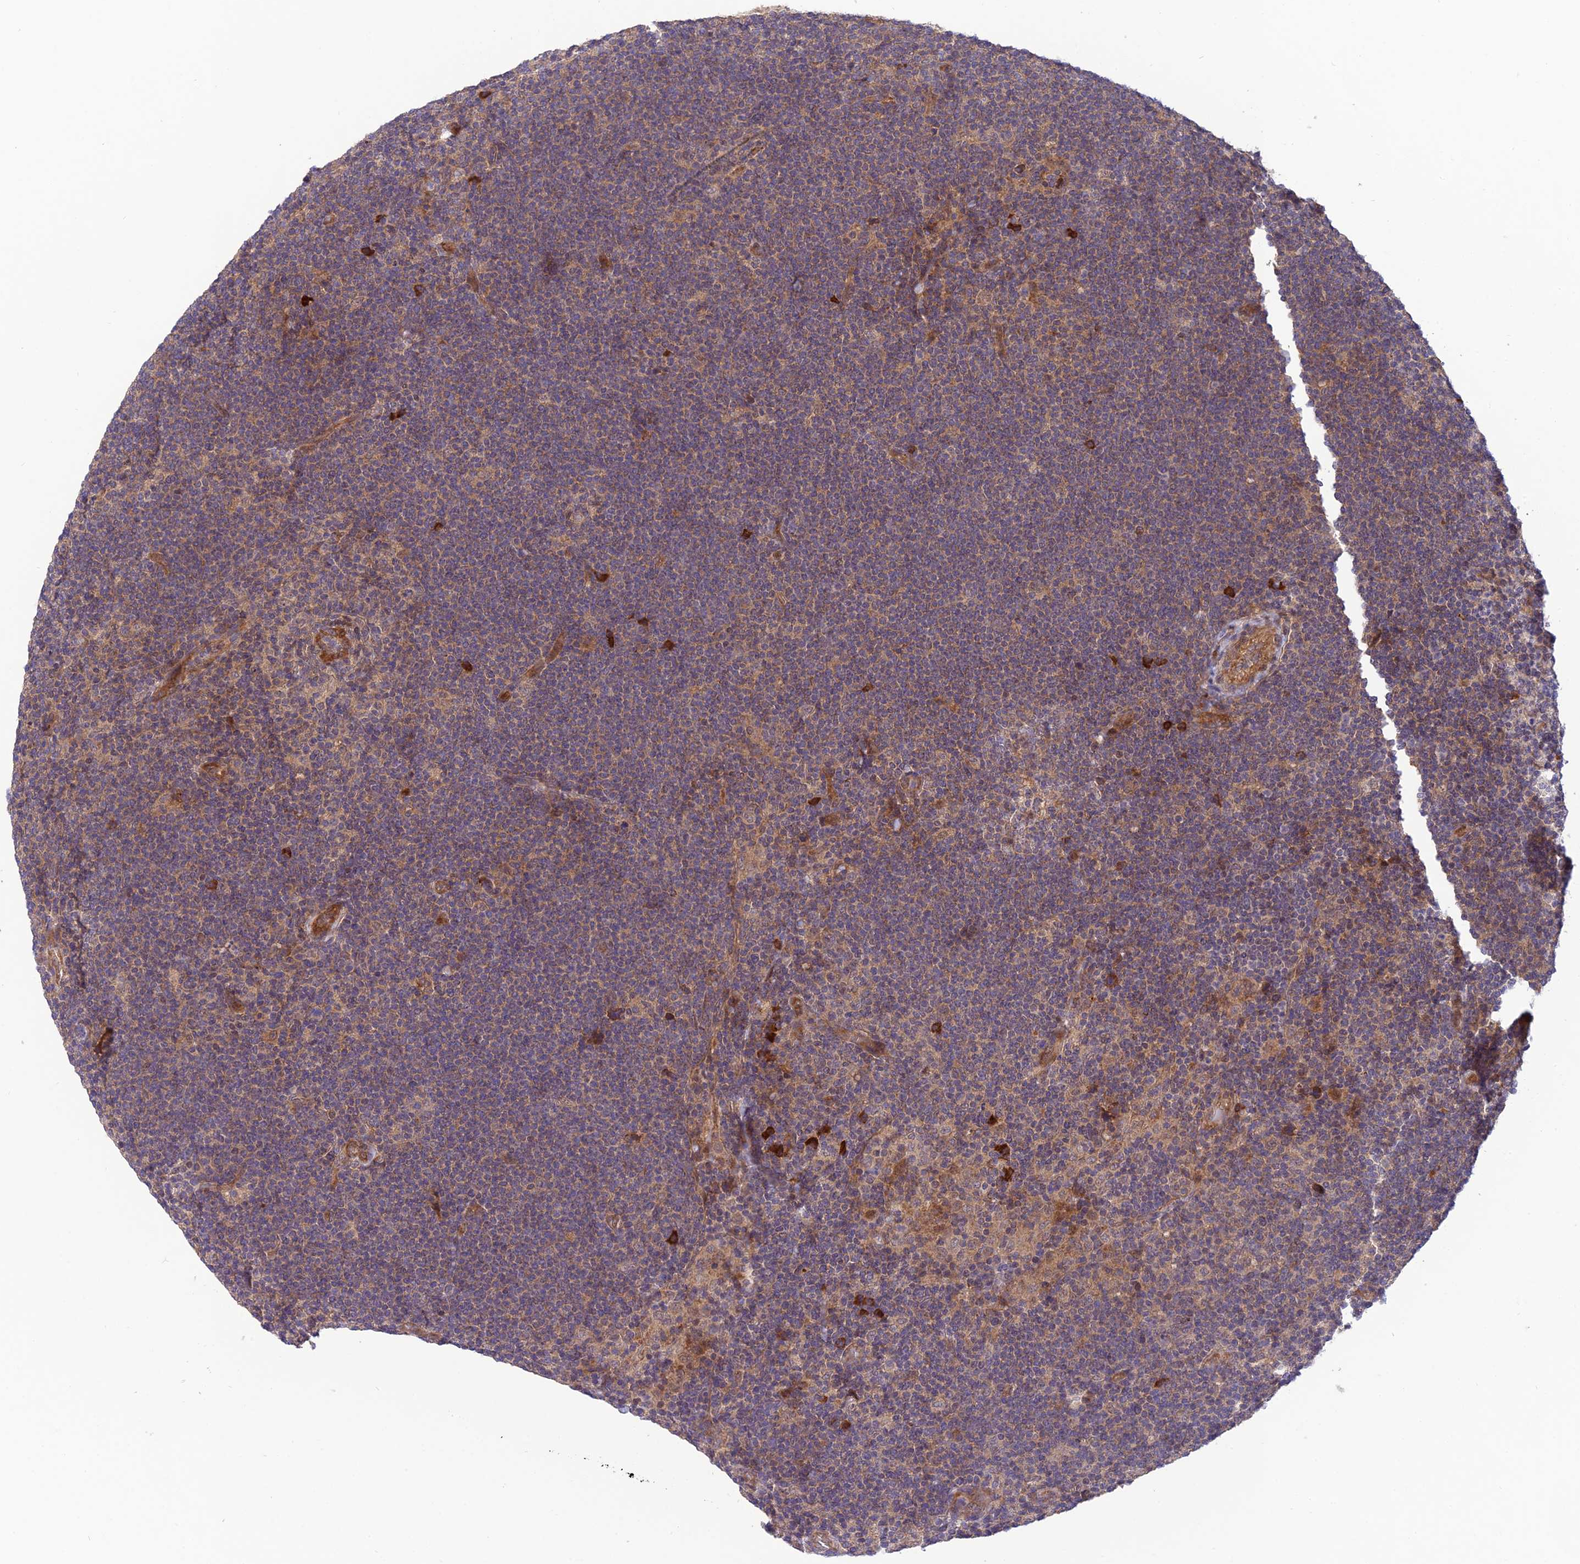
{"staining": {"intensity": "negative", "quantity": "none", "location": "none"}, "tissue": "lymphoma", "cell_type": "Tumor cells", "image_type": "cancer", "snomed": [{"axis": "morphology", "description": "Hodgkin's disease, NOS"}, {"axis": "topography", "description": "Lymph node"}], "caption": "There is no significant positivity in tumor cells of Hodgkin's disease.", "gene": "UROS", "patient": {"sex": "female", "age": 57}}